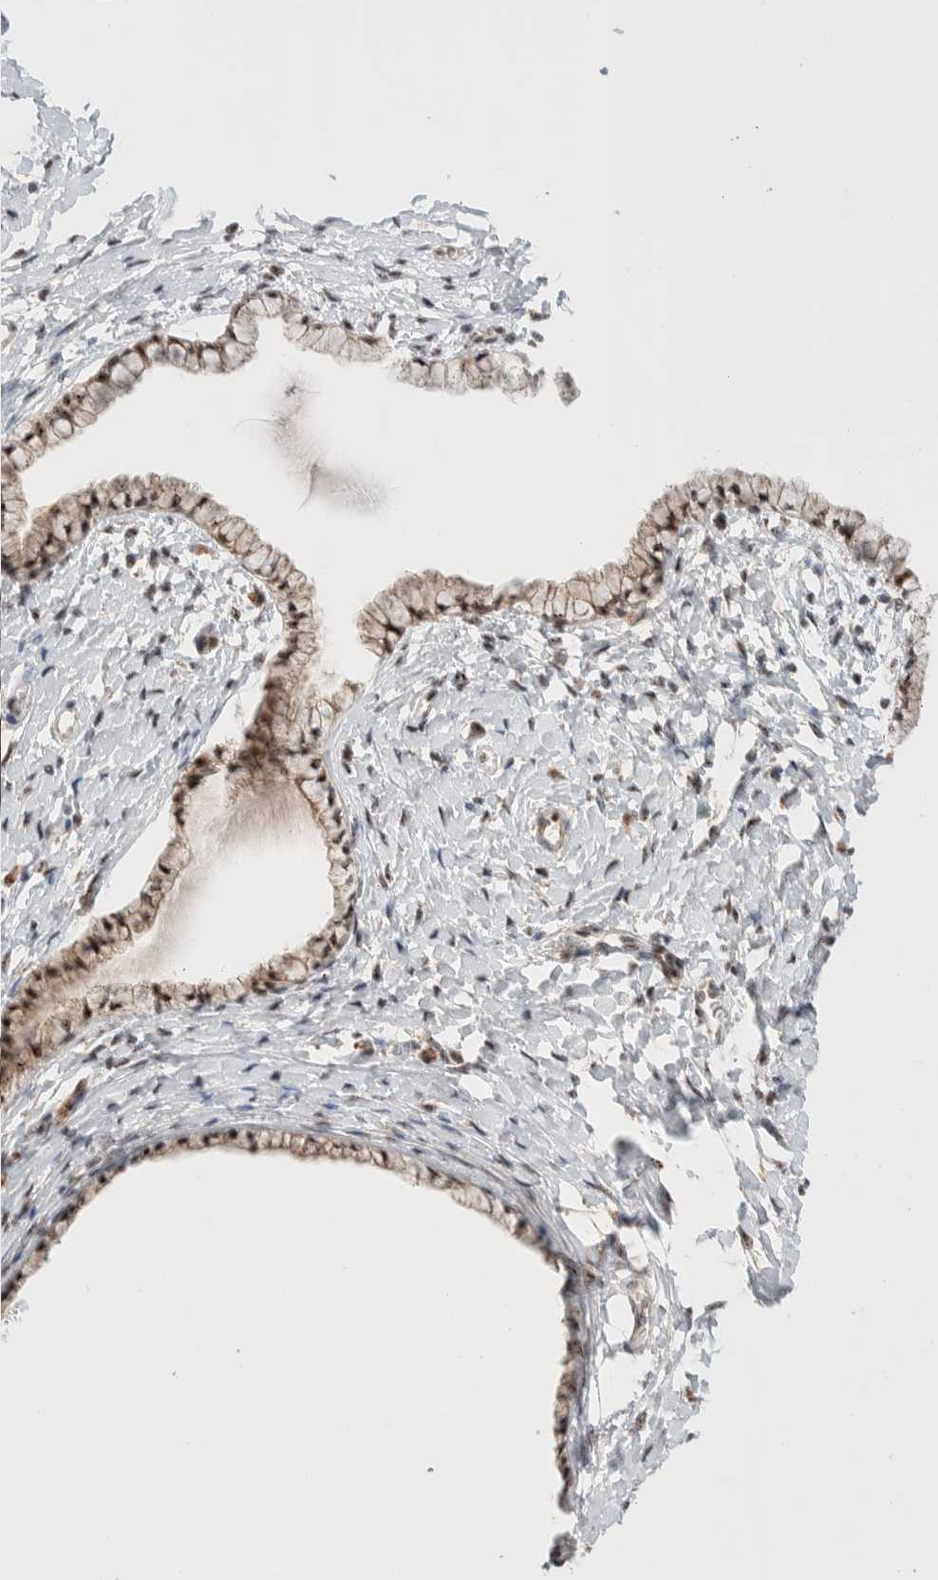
{"staining": {"intensity": "moderate", "quantity": ">75%", "location": "nuclear"}, "tissue": "cervix", "cell_type": "Glandular cells", "image_type": "normal", "snomed": [{"axis": "morphology", "description": "Normal tissue, NOS"}, {"axis": "topography", "description": "Cervix"}], "caption": "Moderate nuclear protein expression is identified in about >75% of glandular cells in cervix.", "gene": "ZNF695", "patient": {"sex": "female", "age": 72}}